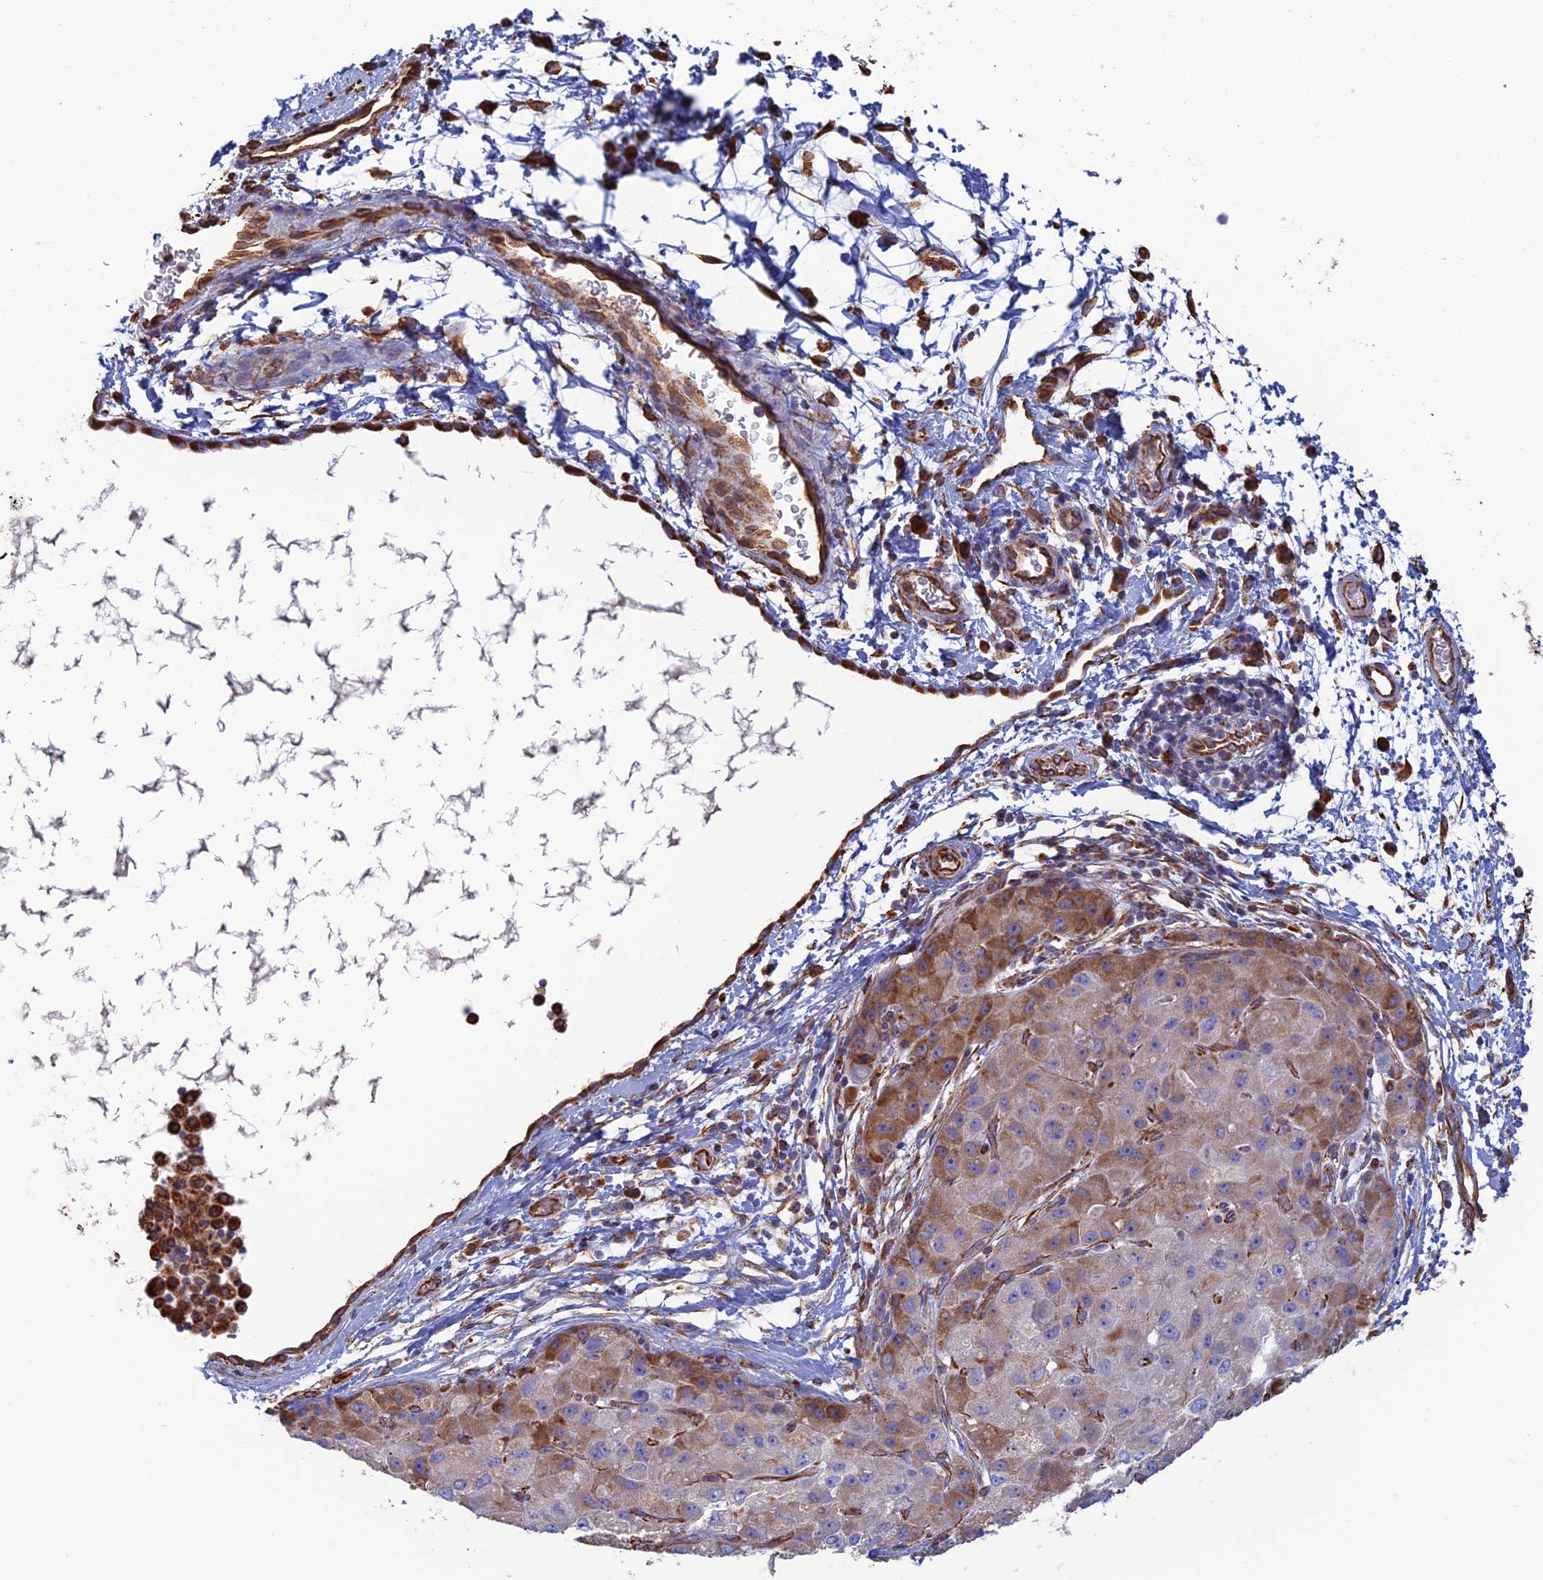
{"staining": {"intensity": "moderate", "quantity": "25%-75%", "location": "cytoplasmic/membranous"}, "tissue": "liver cancer", "cell_type": "Tumor cells", "image_type": "cancer", "snomed": [{"axis": "morphology", "description": "Carcinoma, Hepatocellular, NOS"}, {"axis": "topography", "description": "Liver"}], "caption": "Brown immunohistochemical staining in human liver cancer reveals moderate cytoplasmic/membranous positivity in about 25%-75% of tumor cells.", "gene": "CLVS2", "patient": {"sex": "male", "age": 80}}